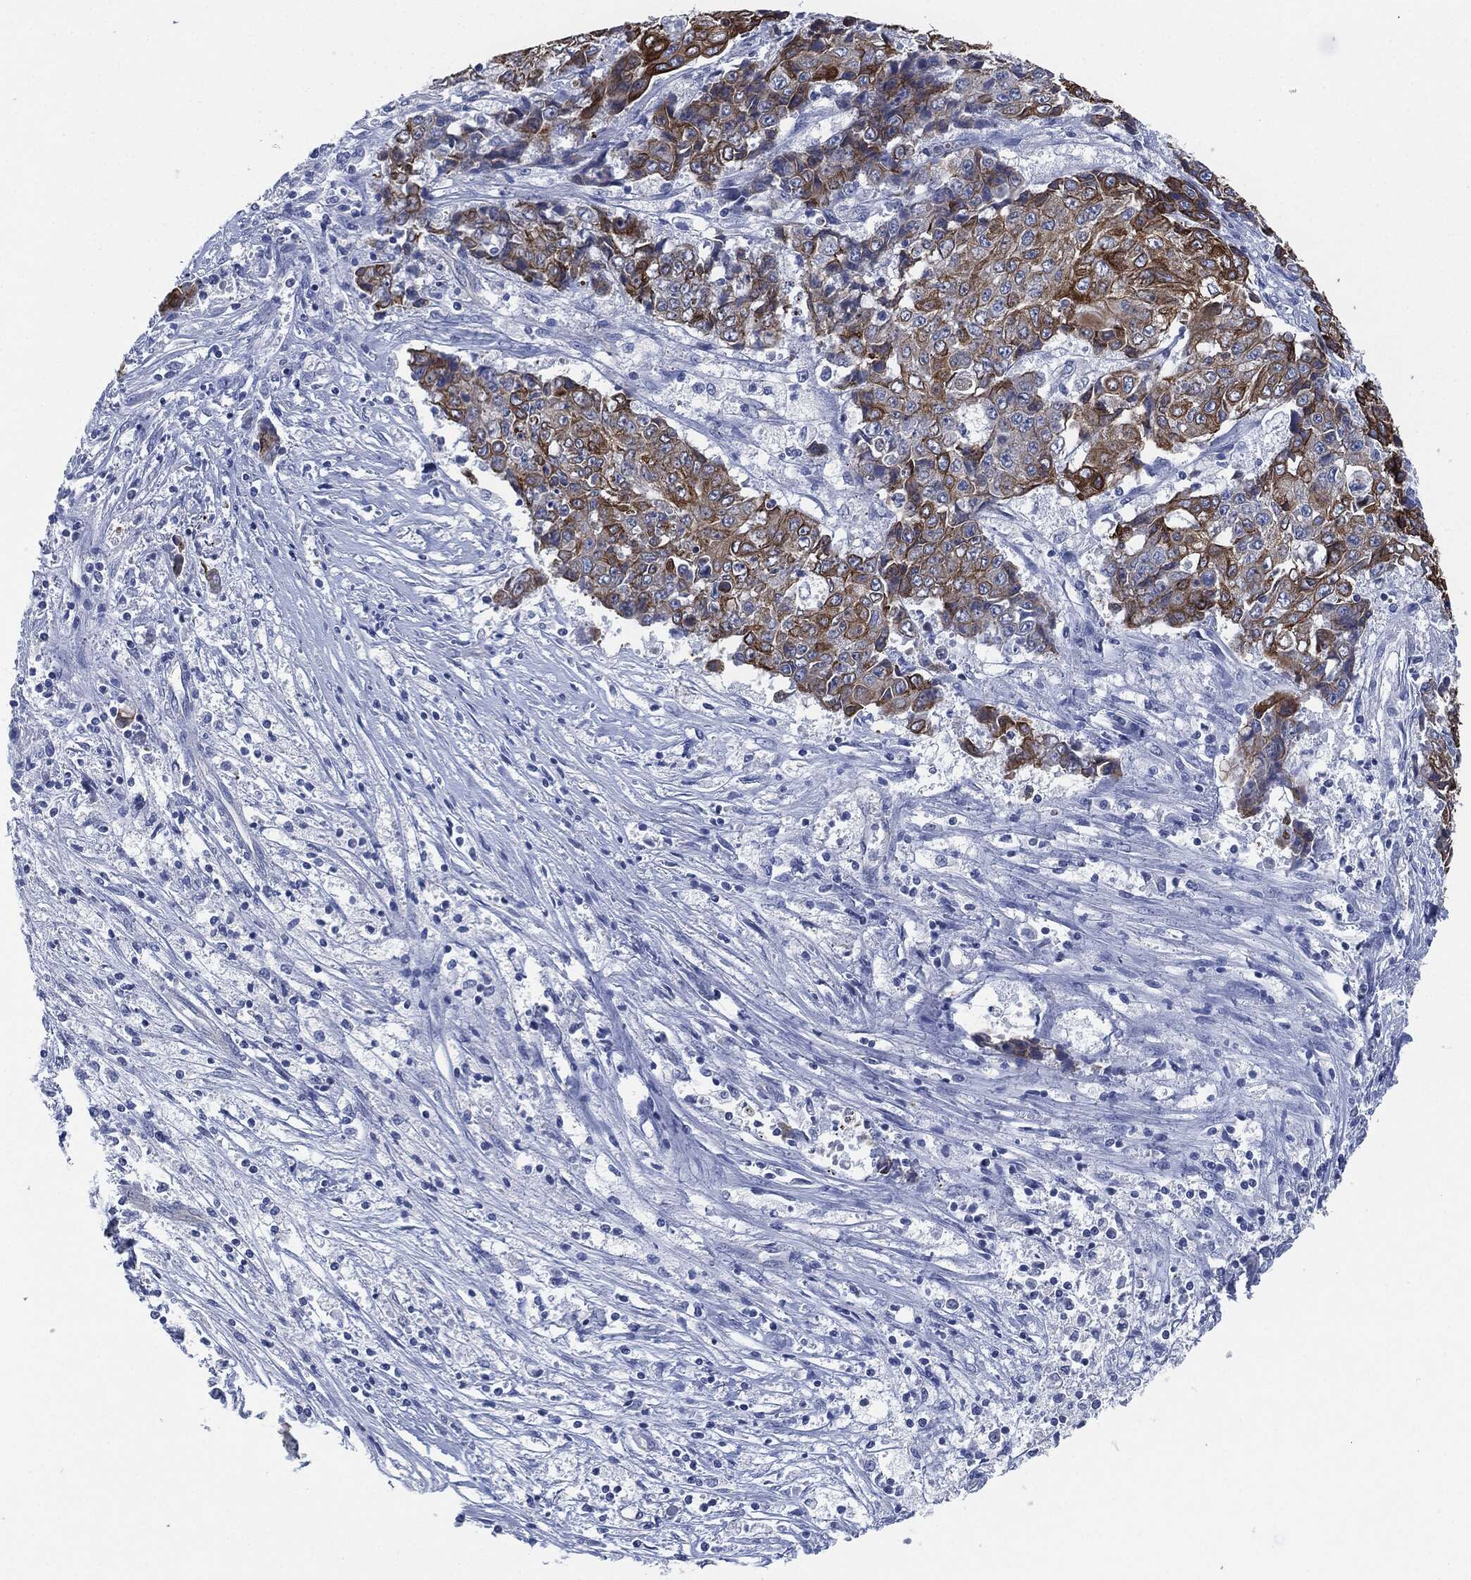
{"staining": {"intensity": "strong", "quantity": "25%-75%", "location": "cytoplasmic/membranous"}, "tissue": "ovarian cancer", "cell_type": "Tumor cells", "image_type": "cancer", "snomed": [{"axis": "morphology", "description": "Carcinoma, endometroid"}, {"axis": "topography", "description": "Ovary"}], "caption": "Endometroid carcinoma (ovarian) stained for a protein (brown) exhibits strong cytoplasmic/membranous positive staining in about 25%-75% of tumor cells.", "gene": "SHROOM2", "patient": {"sex": "female", "age": 42}}